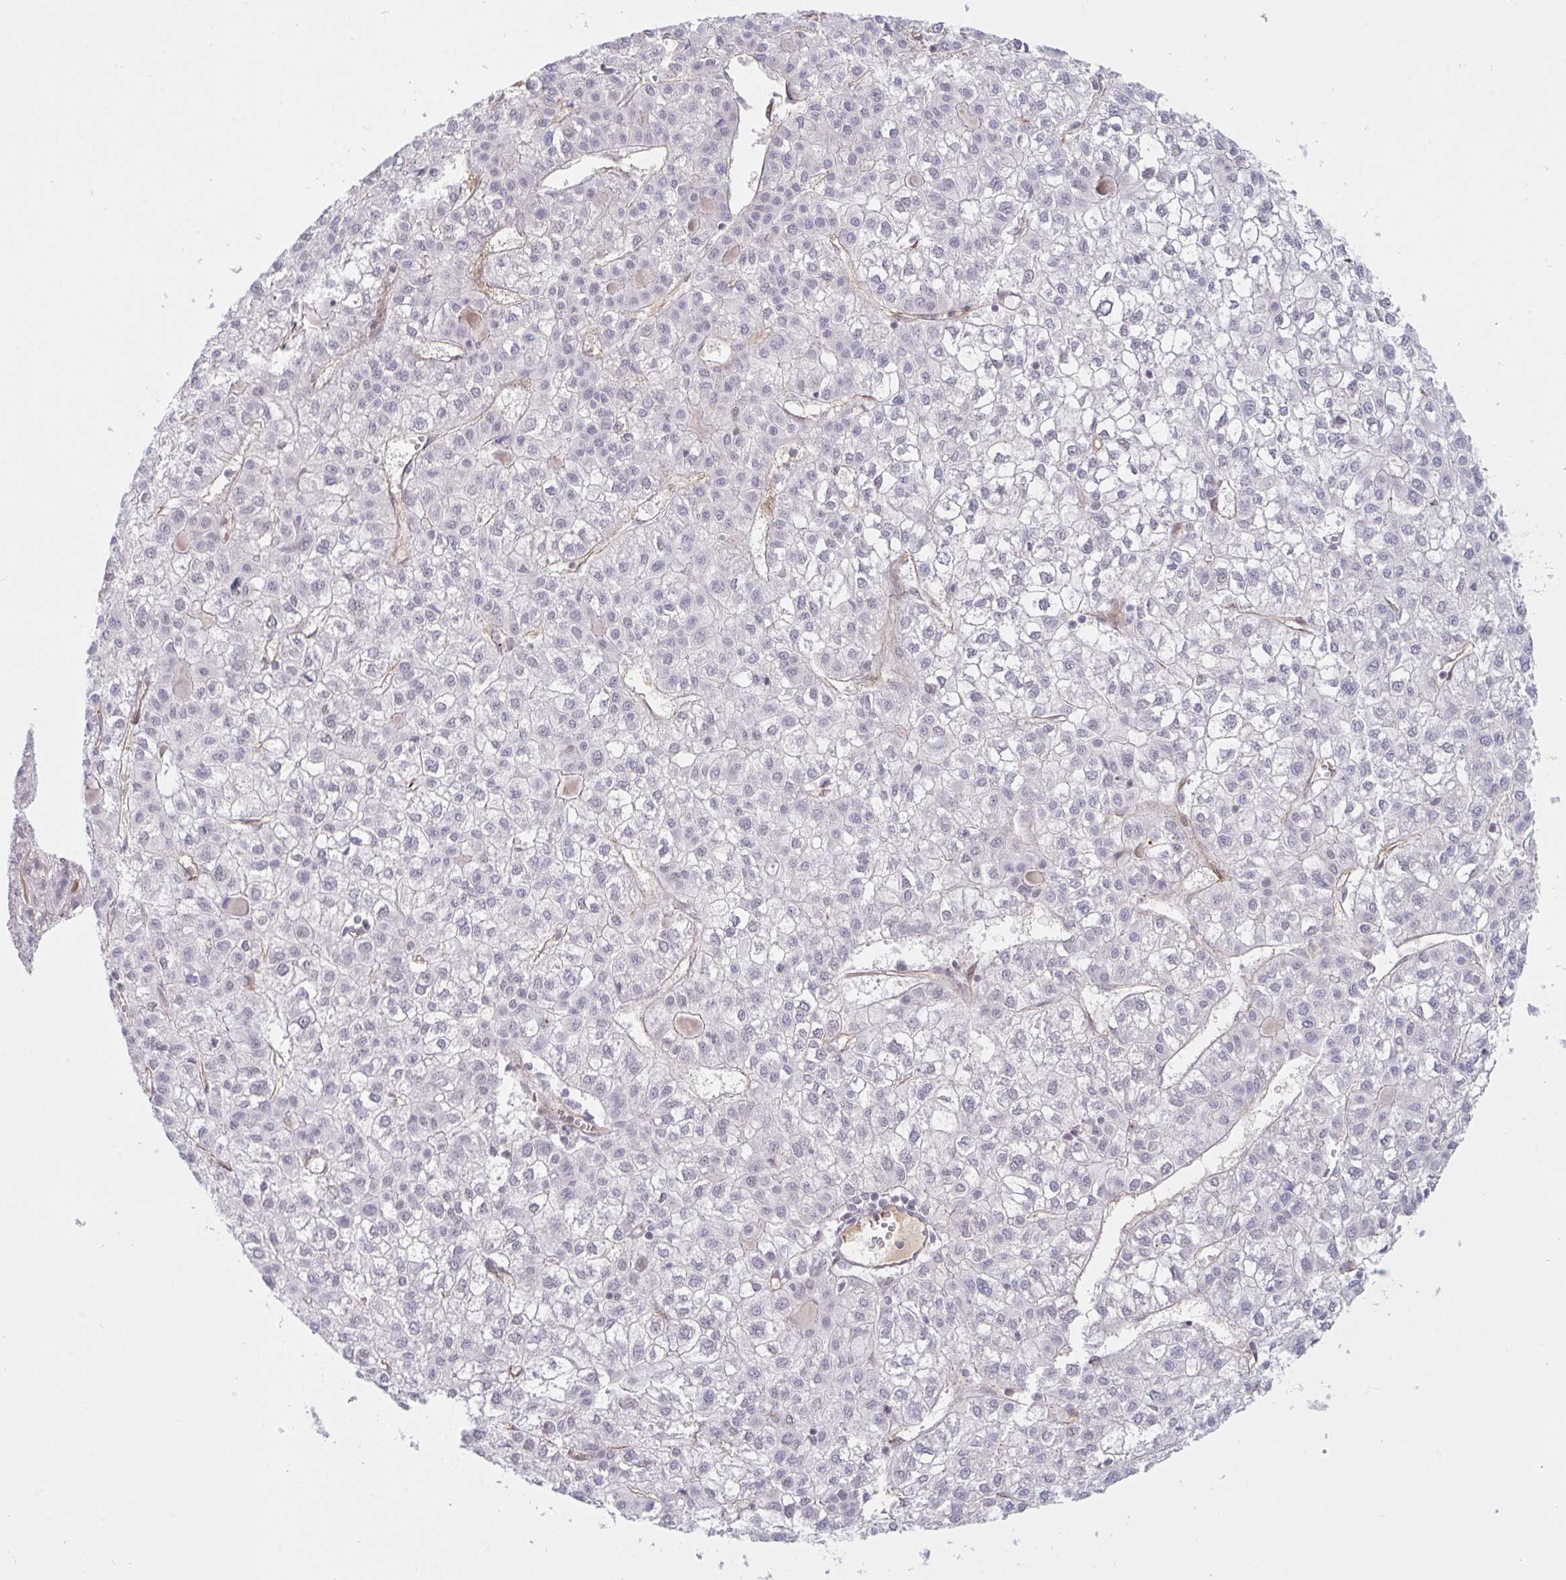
{"staining": {"intensity": "negative", "quantity": "none", "location": "none"}, "tissue": "liver cancer", "cell_type": "Tumor cells", "image_type": "cancer", "snomed": [{"axis": "morphology", "description": "Carcinoma, Hepatocellular, NOS"}, {"axis": "topography", "description": "Liver"}], "caption": "Protein analysis of liver cancer demonstrates no significant expression in tumor cells.", "gene": "DSCAML1", "patient": {"sex": "female", "age": 43}}